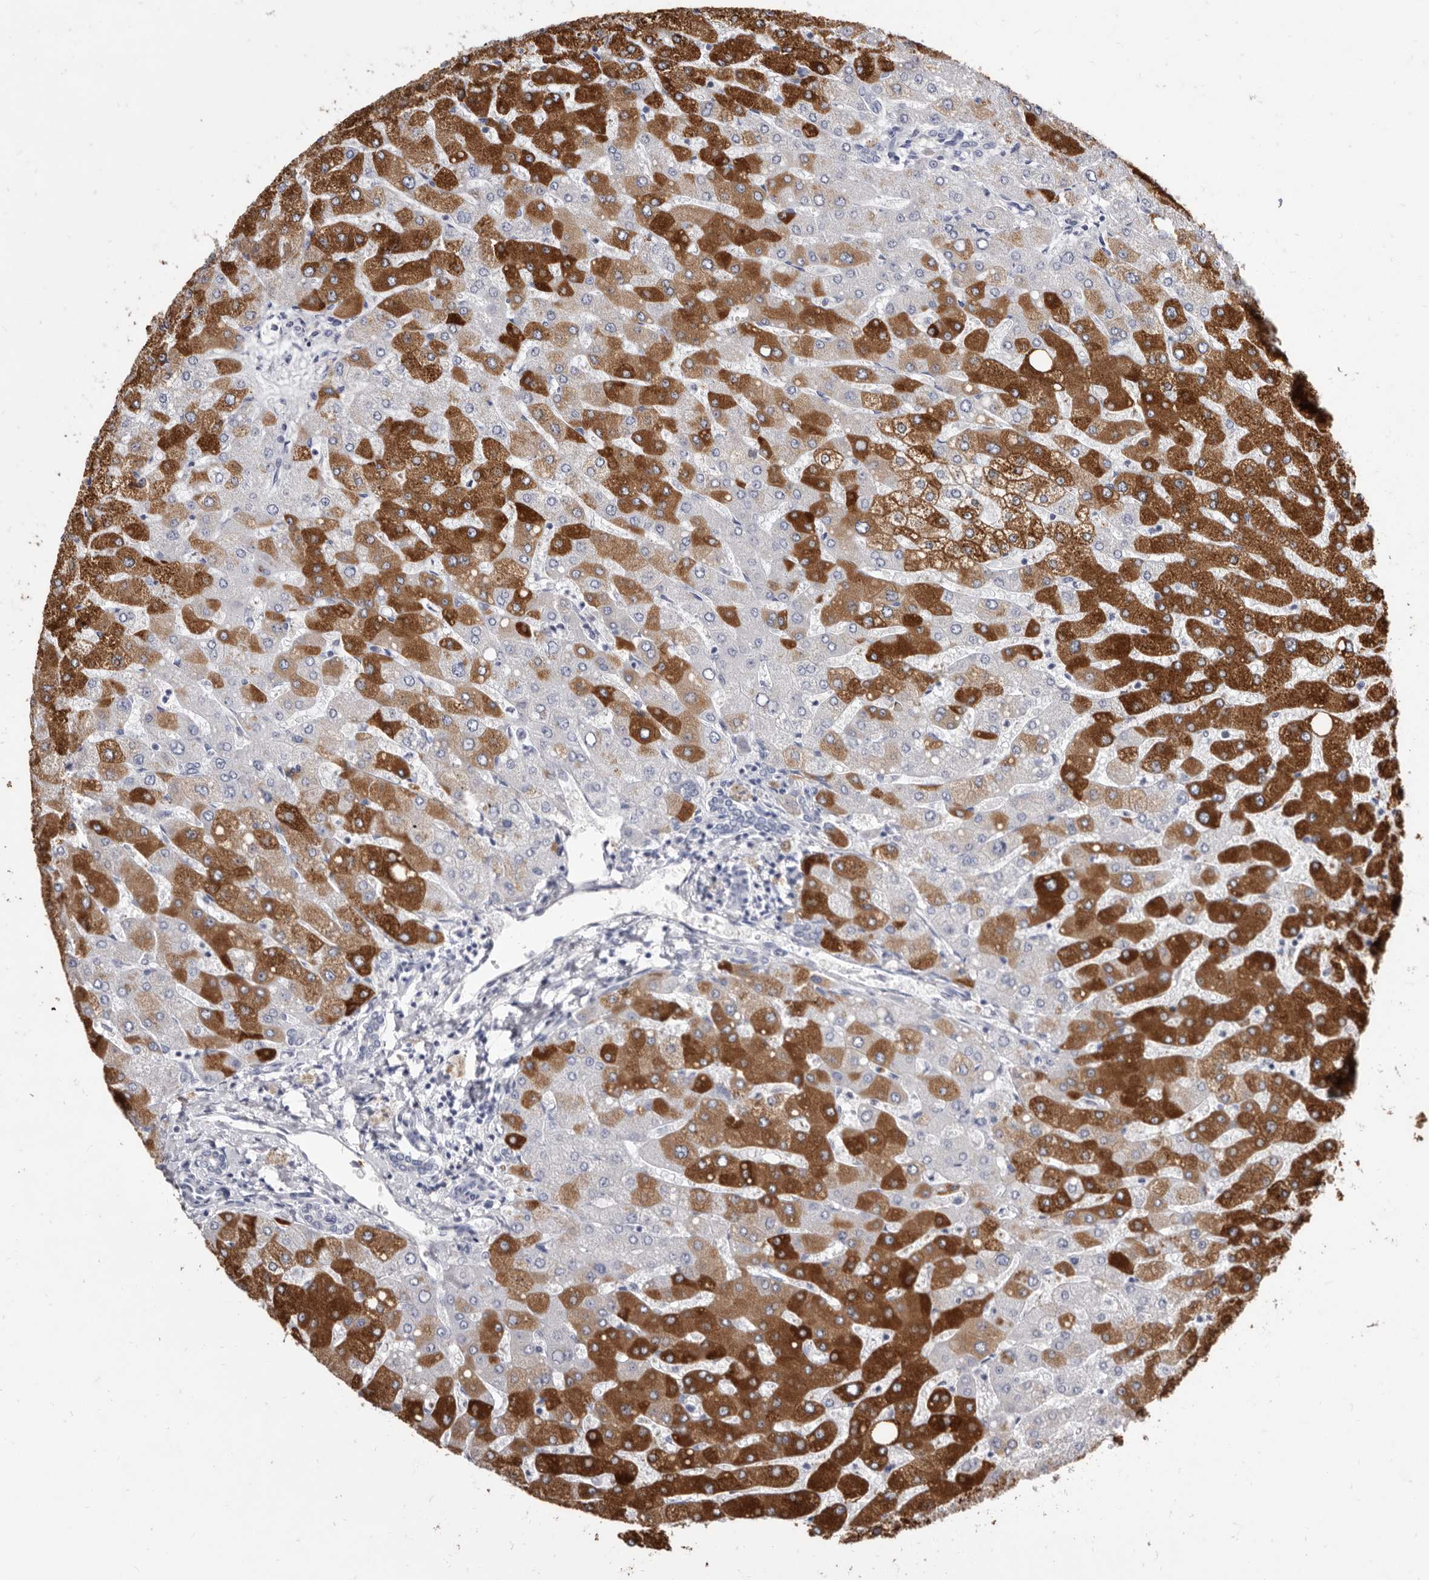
{"staining": {"intensity": "negative", "quantity": "none", "location": "none"}, "tissue": "liver", "cell_type": "Cholangiocytes", "image_type": "normal", "snomed": [{"axis": "morphology", "description": "Normal tissue, NOS"}, {"axis": "topography", "description": "Liver"}], "caption": "Immunohistochemistry (IHC) micrograph of benign liver stained for a protein (brown), which exhibits no expression in cholangiocytes. (Brightfield microscopy of DAB (3,3'-diaminobenzidine) immunohistochemistry (IHC) at high magnification).", "gene": "CYP2E1", "patient": {"sex": "male", "age": 55}}